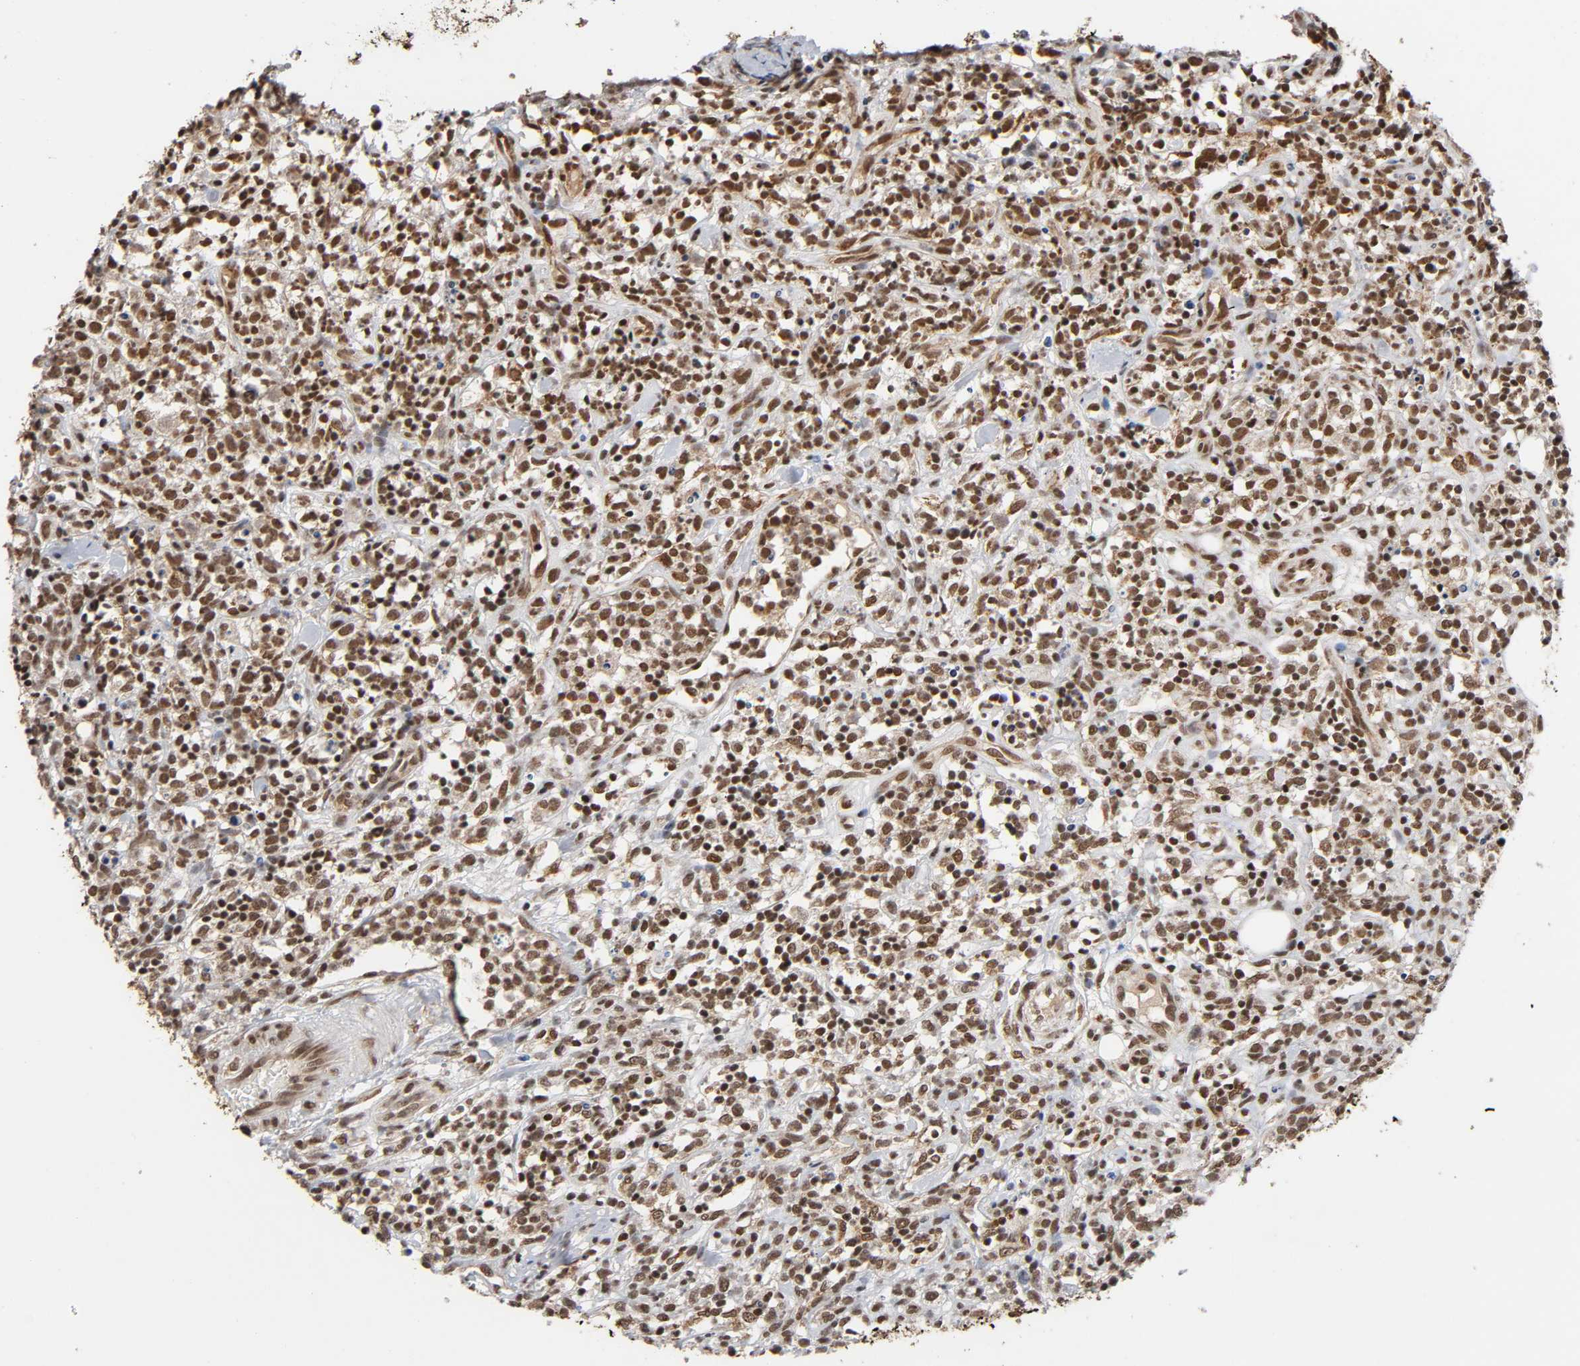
{"staining": {"intensity": "strong", "quantity": ">75%", "location": "nuclear"}, "tissue": "lymphoma", "cell_type": "Tumor cells", "image_type": "cancer", "snomed": [{"axis": "morphology", "description": "Malignant lymphoma, non-Hodgkin's type, High grade"}, {"axis": "topography", "description": "Lymph node"}], "caption": "Lymphoma stained with IHC displays strong nuclear expression in approximately >75% of tumor cells.", "gene": "ZNF384", "patient": {"sex": "female", "age": 73}}